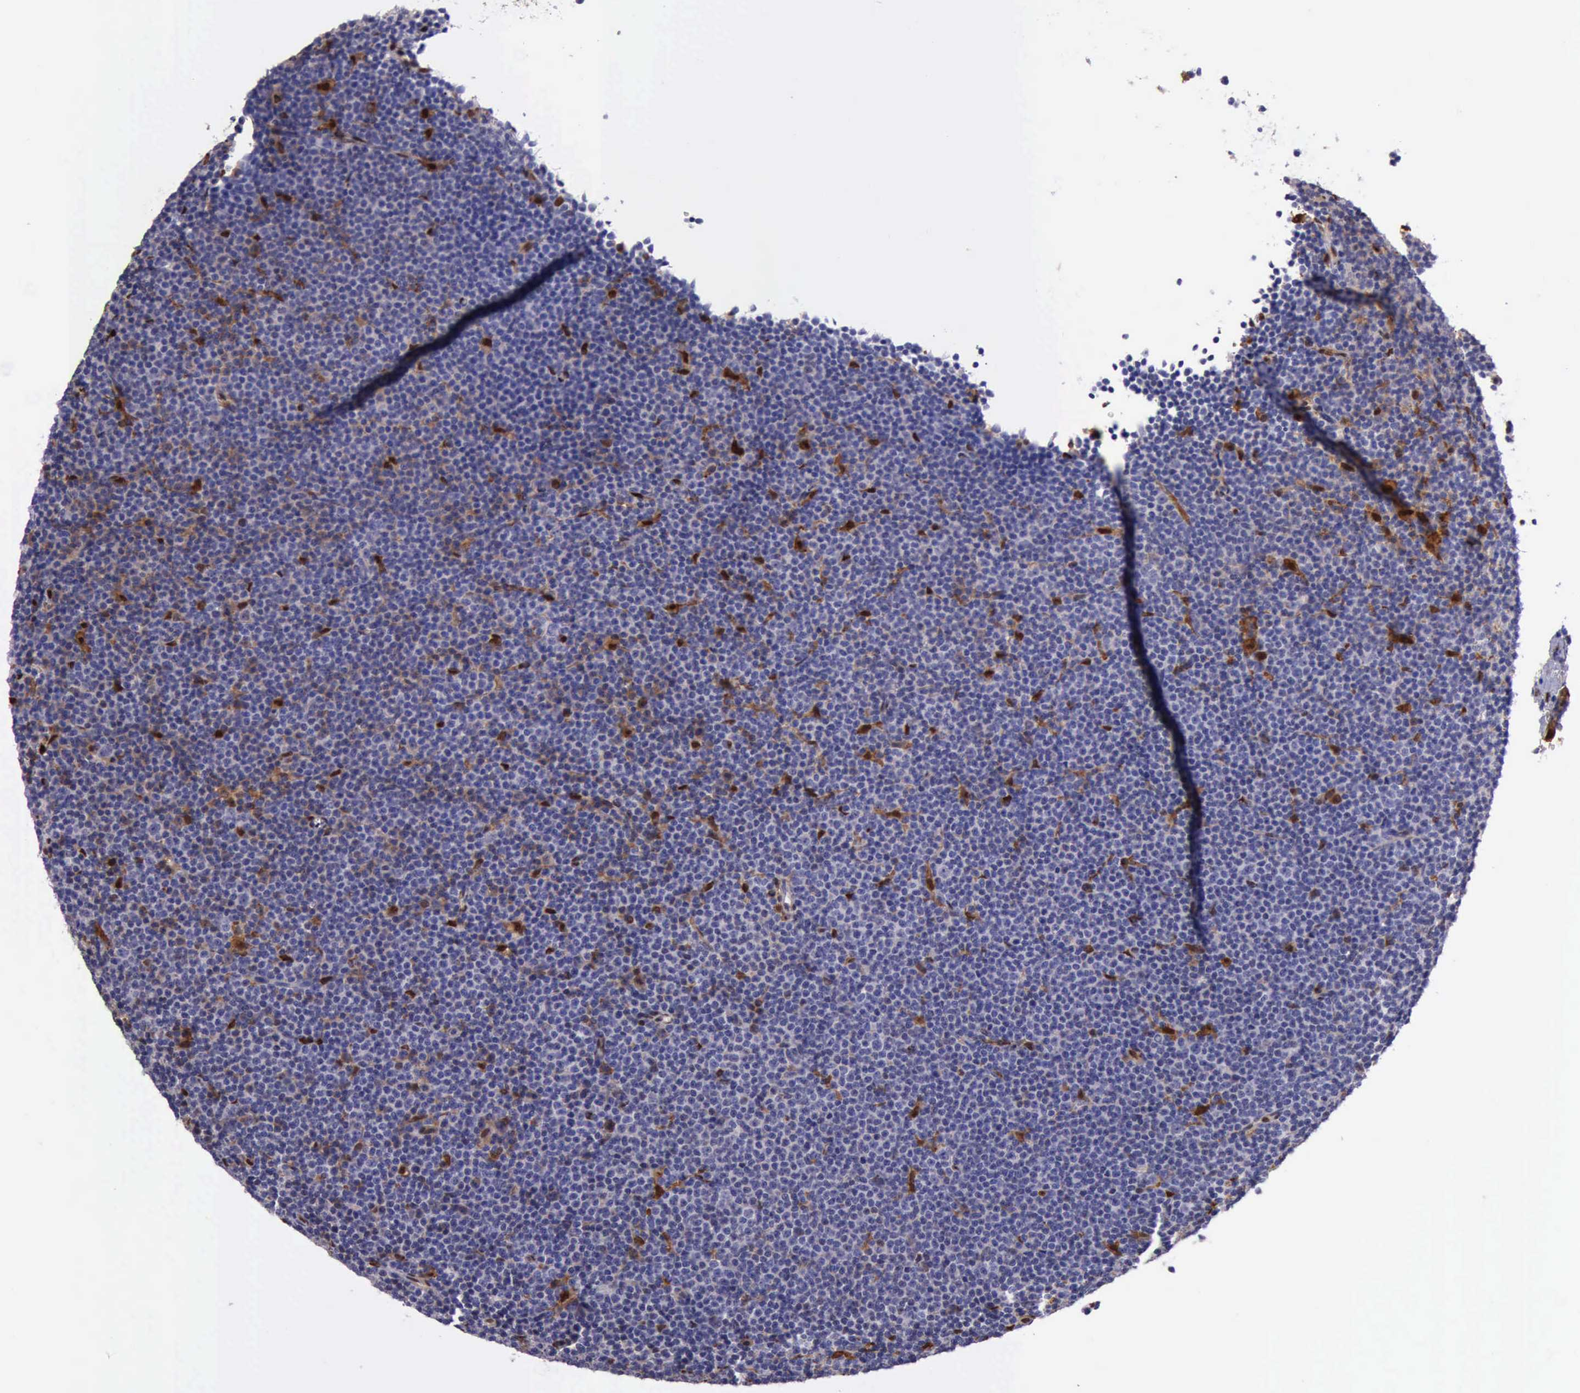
{"staining": {"intensity": "moderate", "quantity": "<25%", "location": "cytoplasmic/membranous,nuclear"}, "tissue": "lymphoma", "cell_type": "Tumor cells", "image_type": "cancer", "snomed": [{"axis": "morphology", "description": "Malignant lymphoma, non-Hodgkin's type, Low grade"}, {"axis": "topography", "description": "Lymph node"}], "caption": "Tumor cells reveal low levels of moderate cytoplasmic/membranous and nuclear positivity in about <25% of cells in human lymphoma.", "gene": "TYMP", "patient": {"sex": "female", "age": 69}}